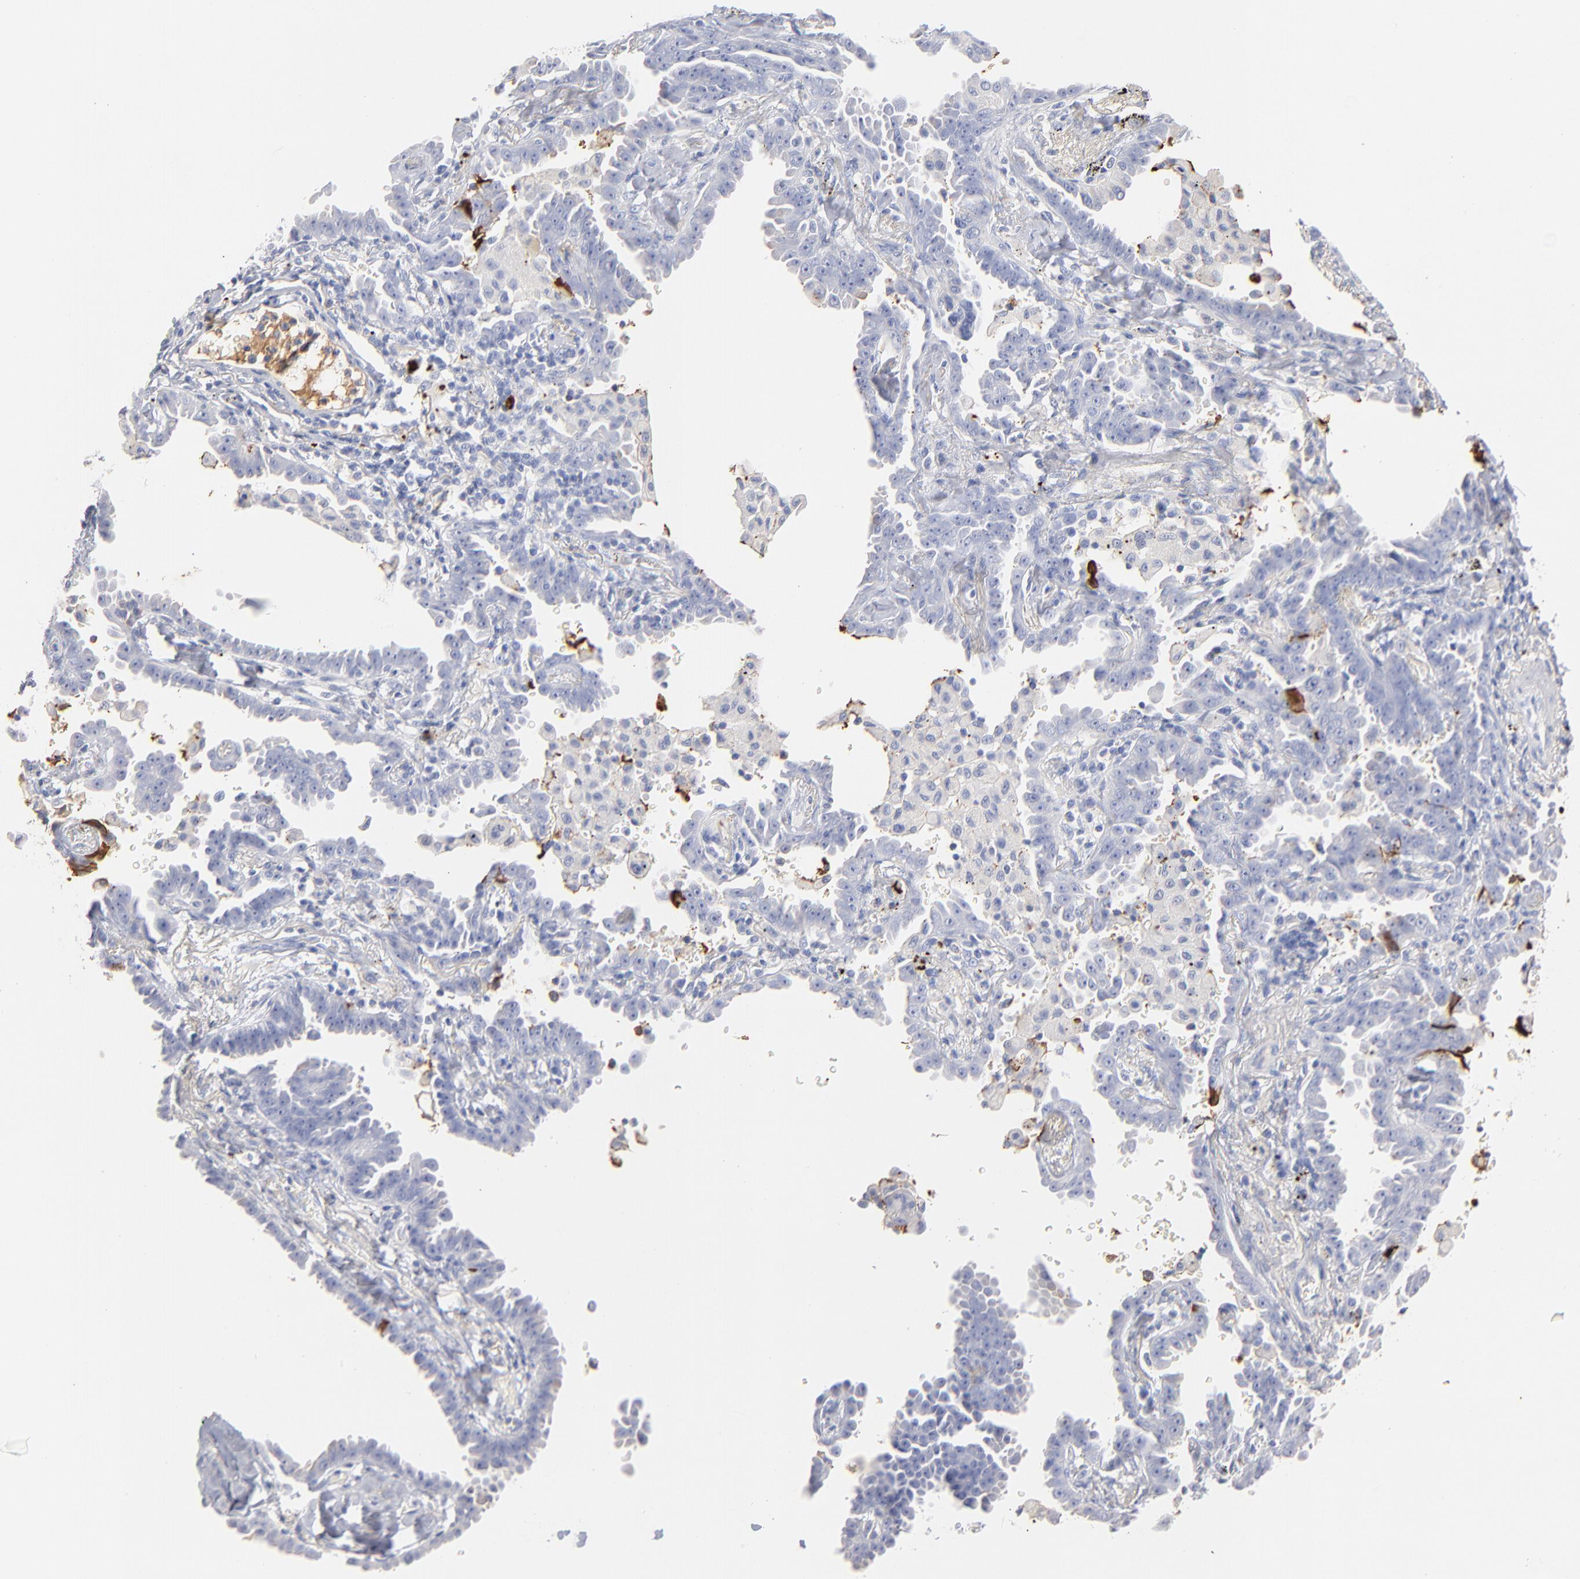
{"staining": {"intensity": "negative", "quantity": "none", "location": "none"}, "tissue": "lung cancer", "cell_type": "Tumor cells", "image_type": "cancer", "snomed": [{"axis": "morphology", "description": "Adenocarcinoma, NOS"}, {"axis": "topography", "description": "Lung"}], "caption": "Tumor cells are negative for brown protein staining in lung adenocarcinoma.", "gene": "APOH", "patient": {"sex": "female", "age": 64}}